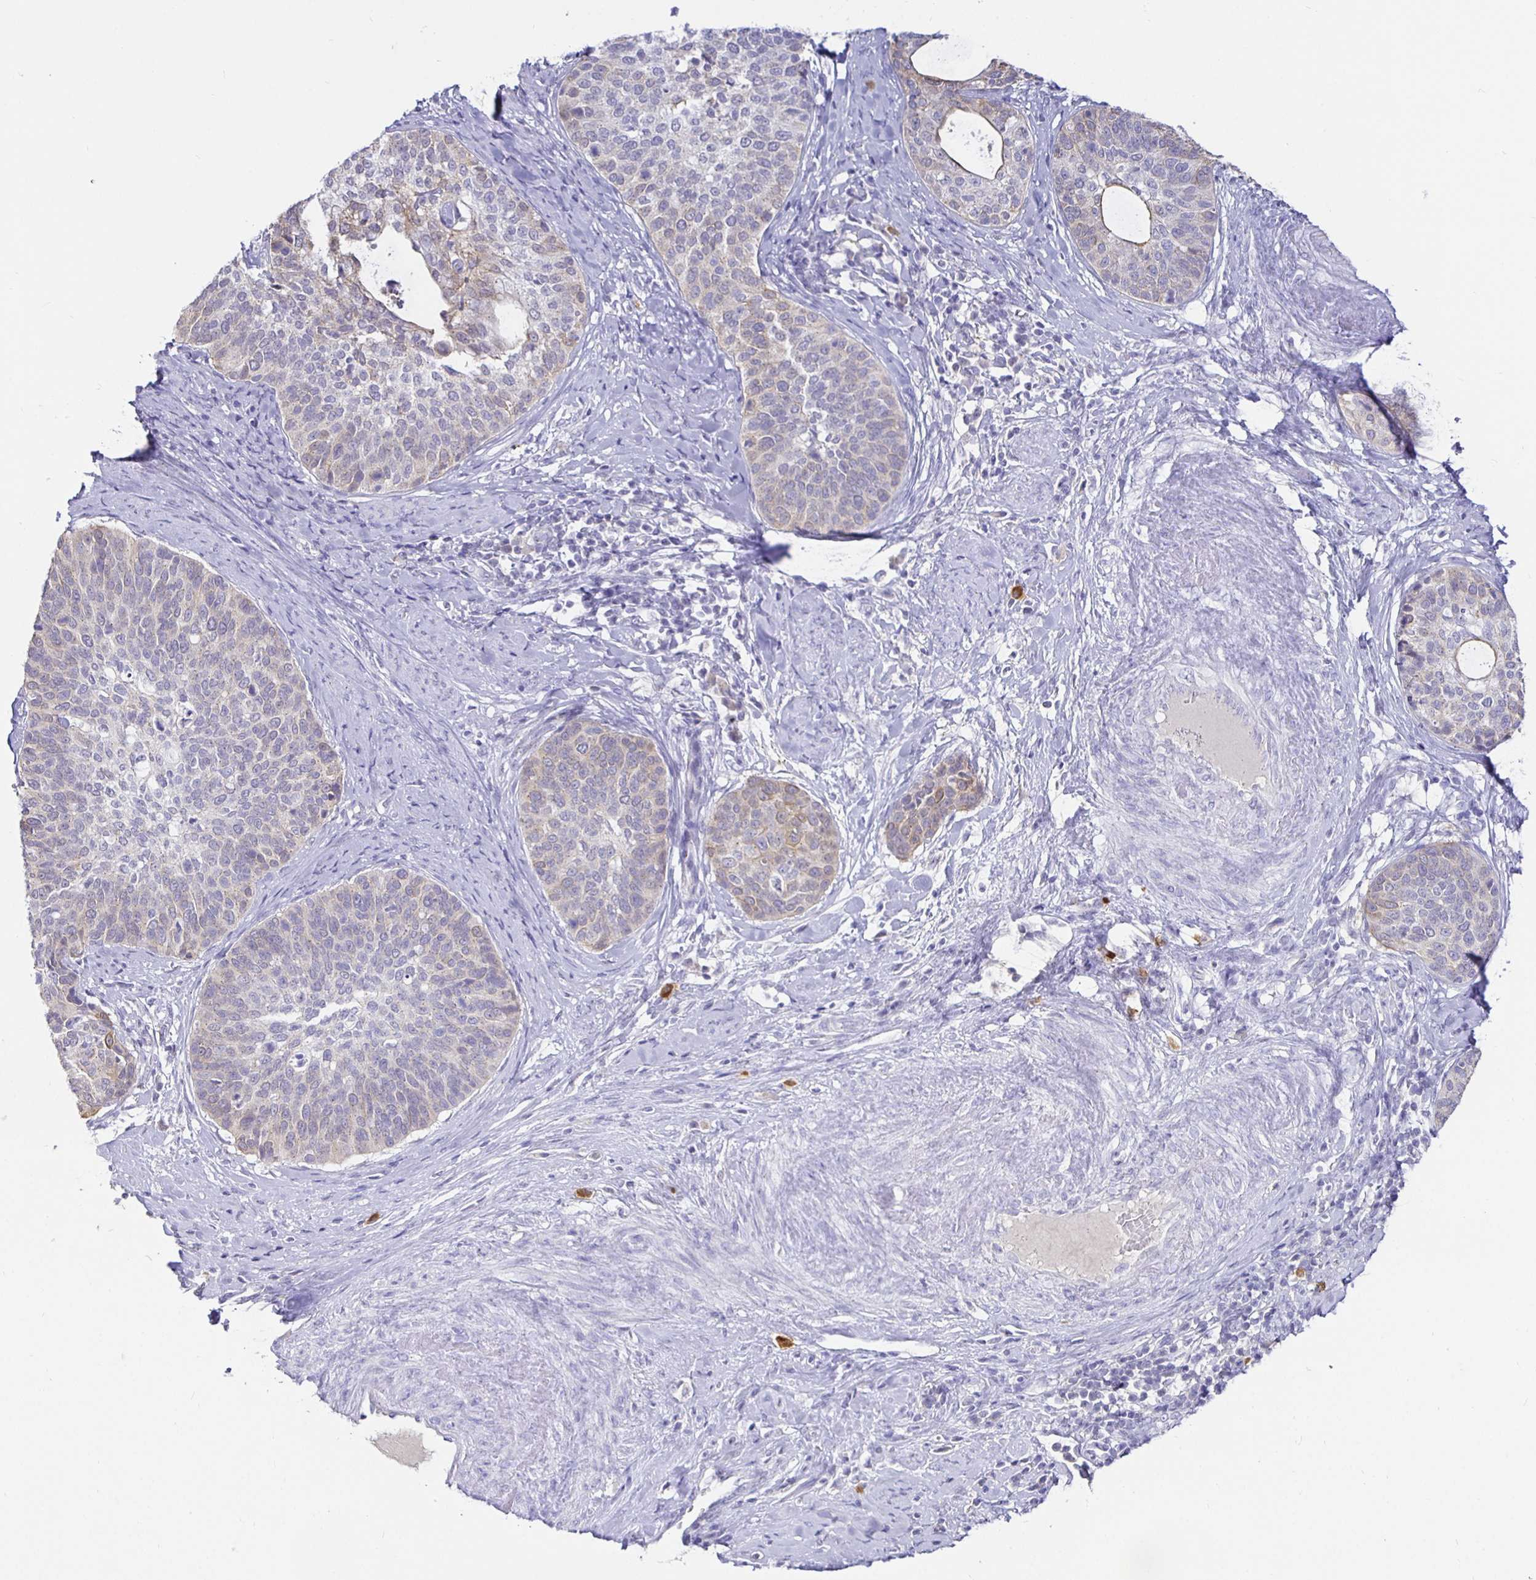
{"staining": {"intensity": "weak", "quantity": "<25%", "location": "cytoplasmic/membranous"}, "tissue": "cervical cancer", "cell_type": "Tumor cells", "image_type": "cancer", "snomed": [{"axis": "morphology", "description": "Squamous cell carcinoma, NOS"}, {"axis": "topography", "description": "Cervix"}], "caption": "This is a image of IHC staining of squamous cell carcinoma (cervical), which shows no expression in tumor cells.", "gene": "EZHIP", "patient": {"sex": "female", "age": 69}}